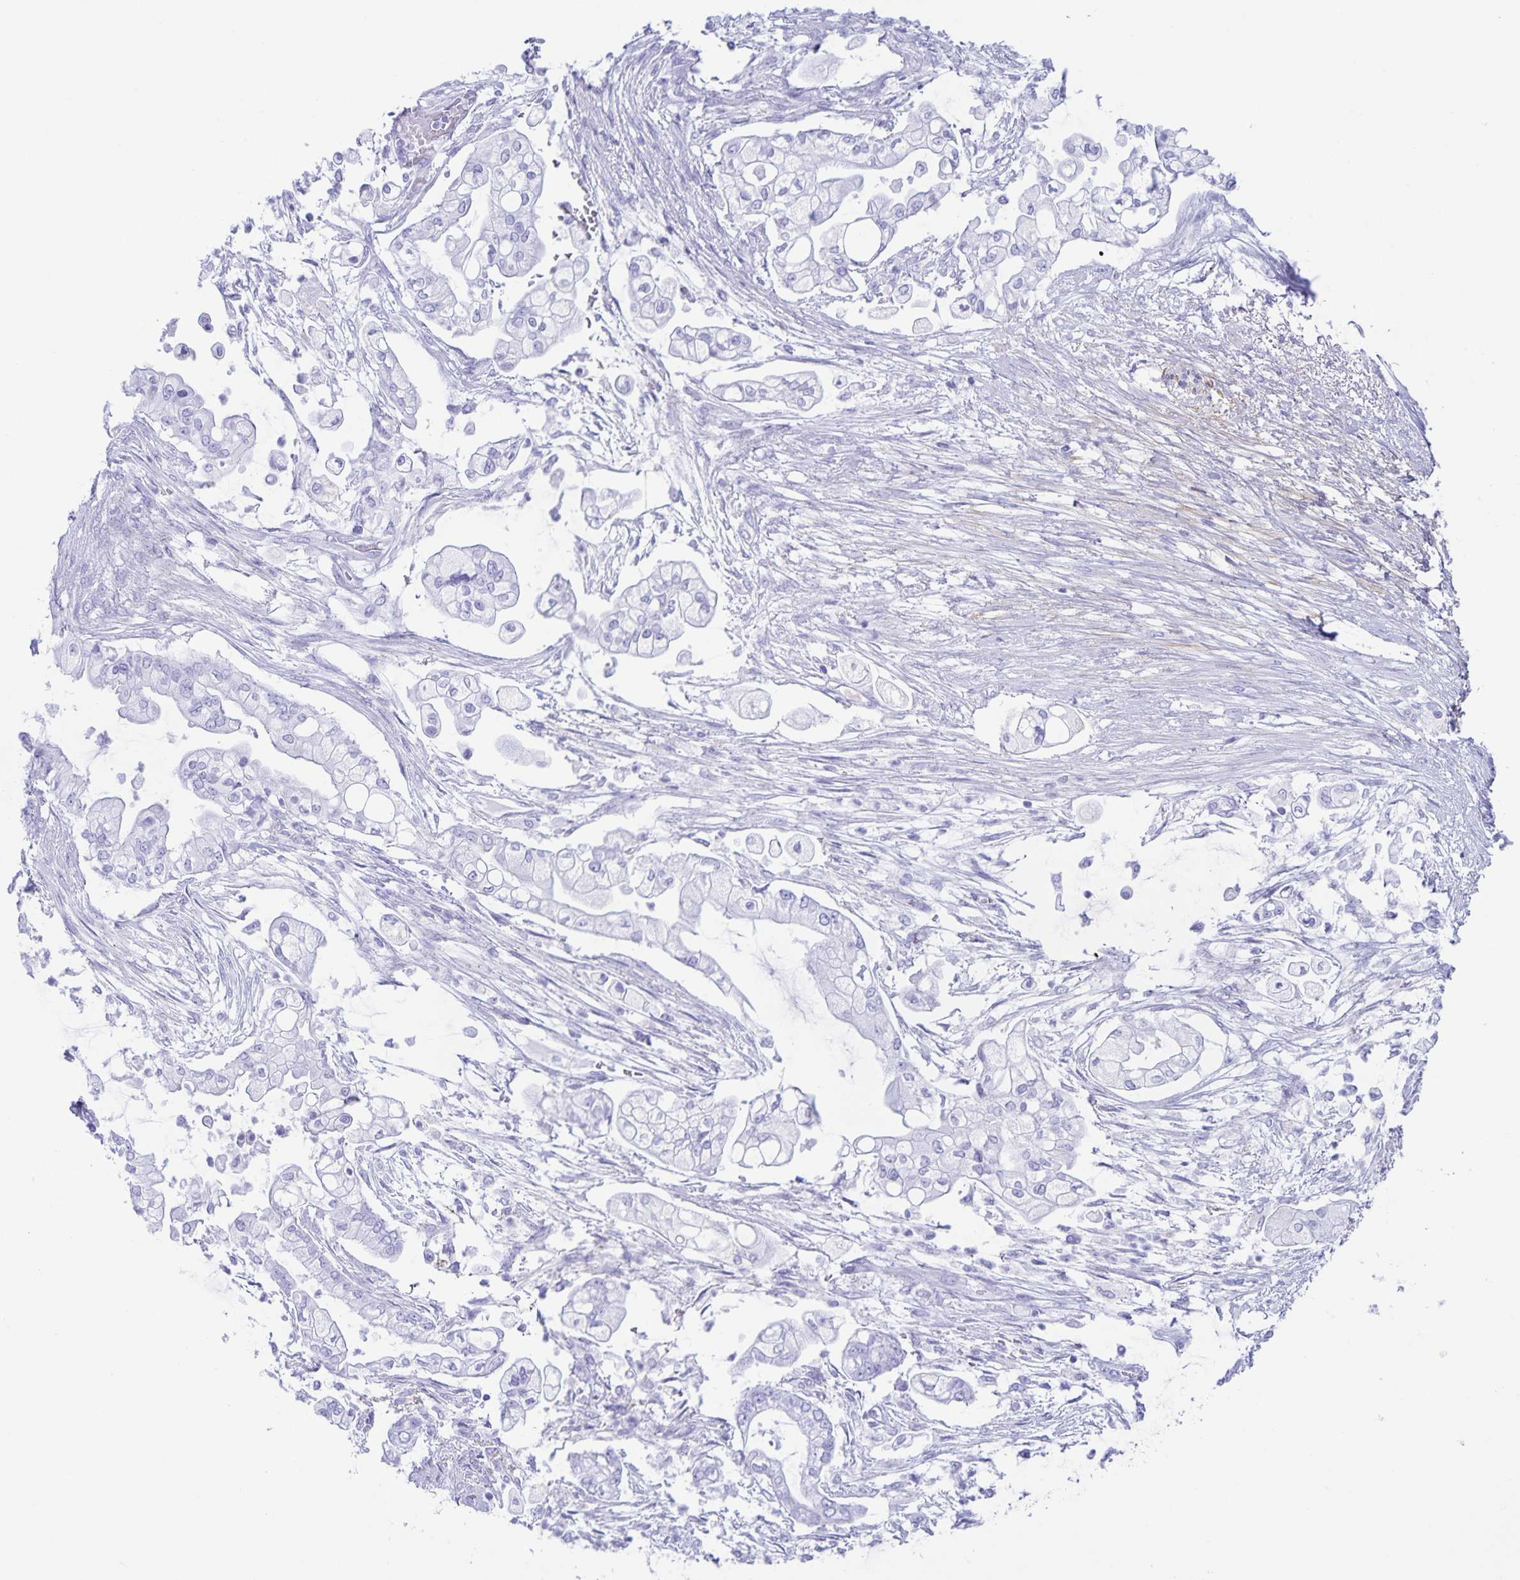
{"staining": {"intensity": "negative", "quantity": "none", "location": "none"}, "tissue": "pancreatic cancer", "cell_type": "Tumor cells", "image_type": "cancer", "snomed": [{"axis": "morphology", "description": "Adenocarcinoma, NOS"}, {"axis": "topography", "description": "Pancreas"}], "caption": "DAB (3,3'-diaminobenzidine) immunohistochemical staining of human adenocarcinoma (pancreatic) reveals no significant staining in tumor cells.", "gene": "AQP4", "patient": {"sex": "female", "age": 69}}